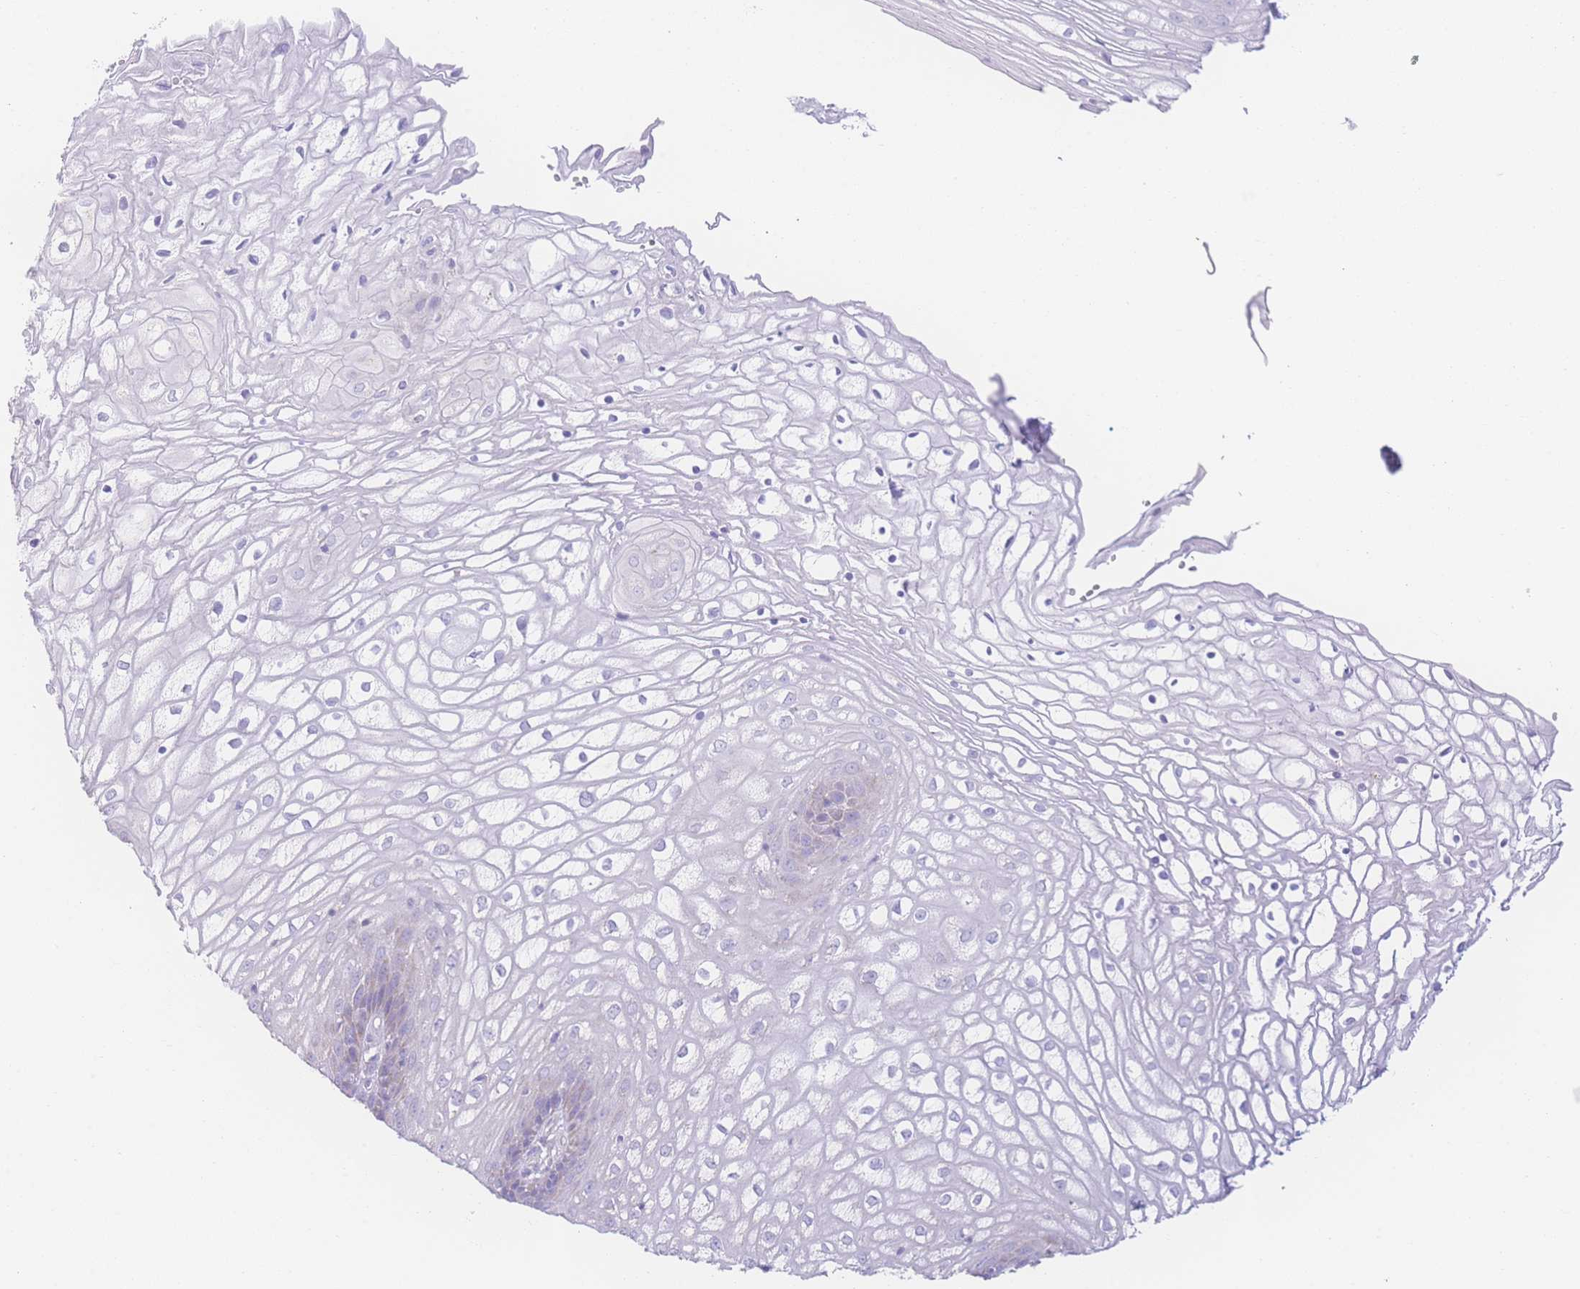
{"staining": {"intensity": "negative", "quantity": "none", "location": "none"}, "tissue": "vagina", "cell_type": "Squamous epithelial cells", "image_type": "normal", "snomed": [{"axis": "morphology", "description": "Normal tissue, NOS"}, {"axis": "topography", "description": "Vagina"}], "caption": "DAB immunohistochemical staining of unremarkable human vagina demonstrates no significant expression in squamous epithelial cells.", "gene": "NBEAL1", "patient": {"sex": "female", "age": 34}}